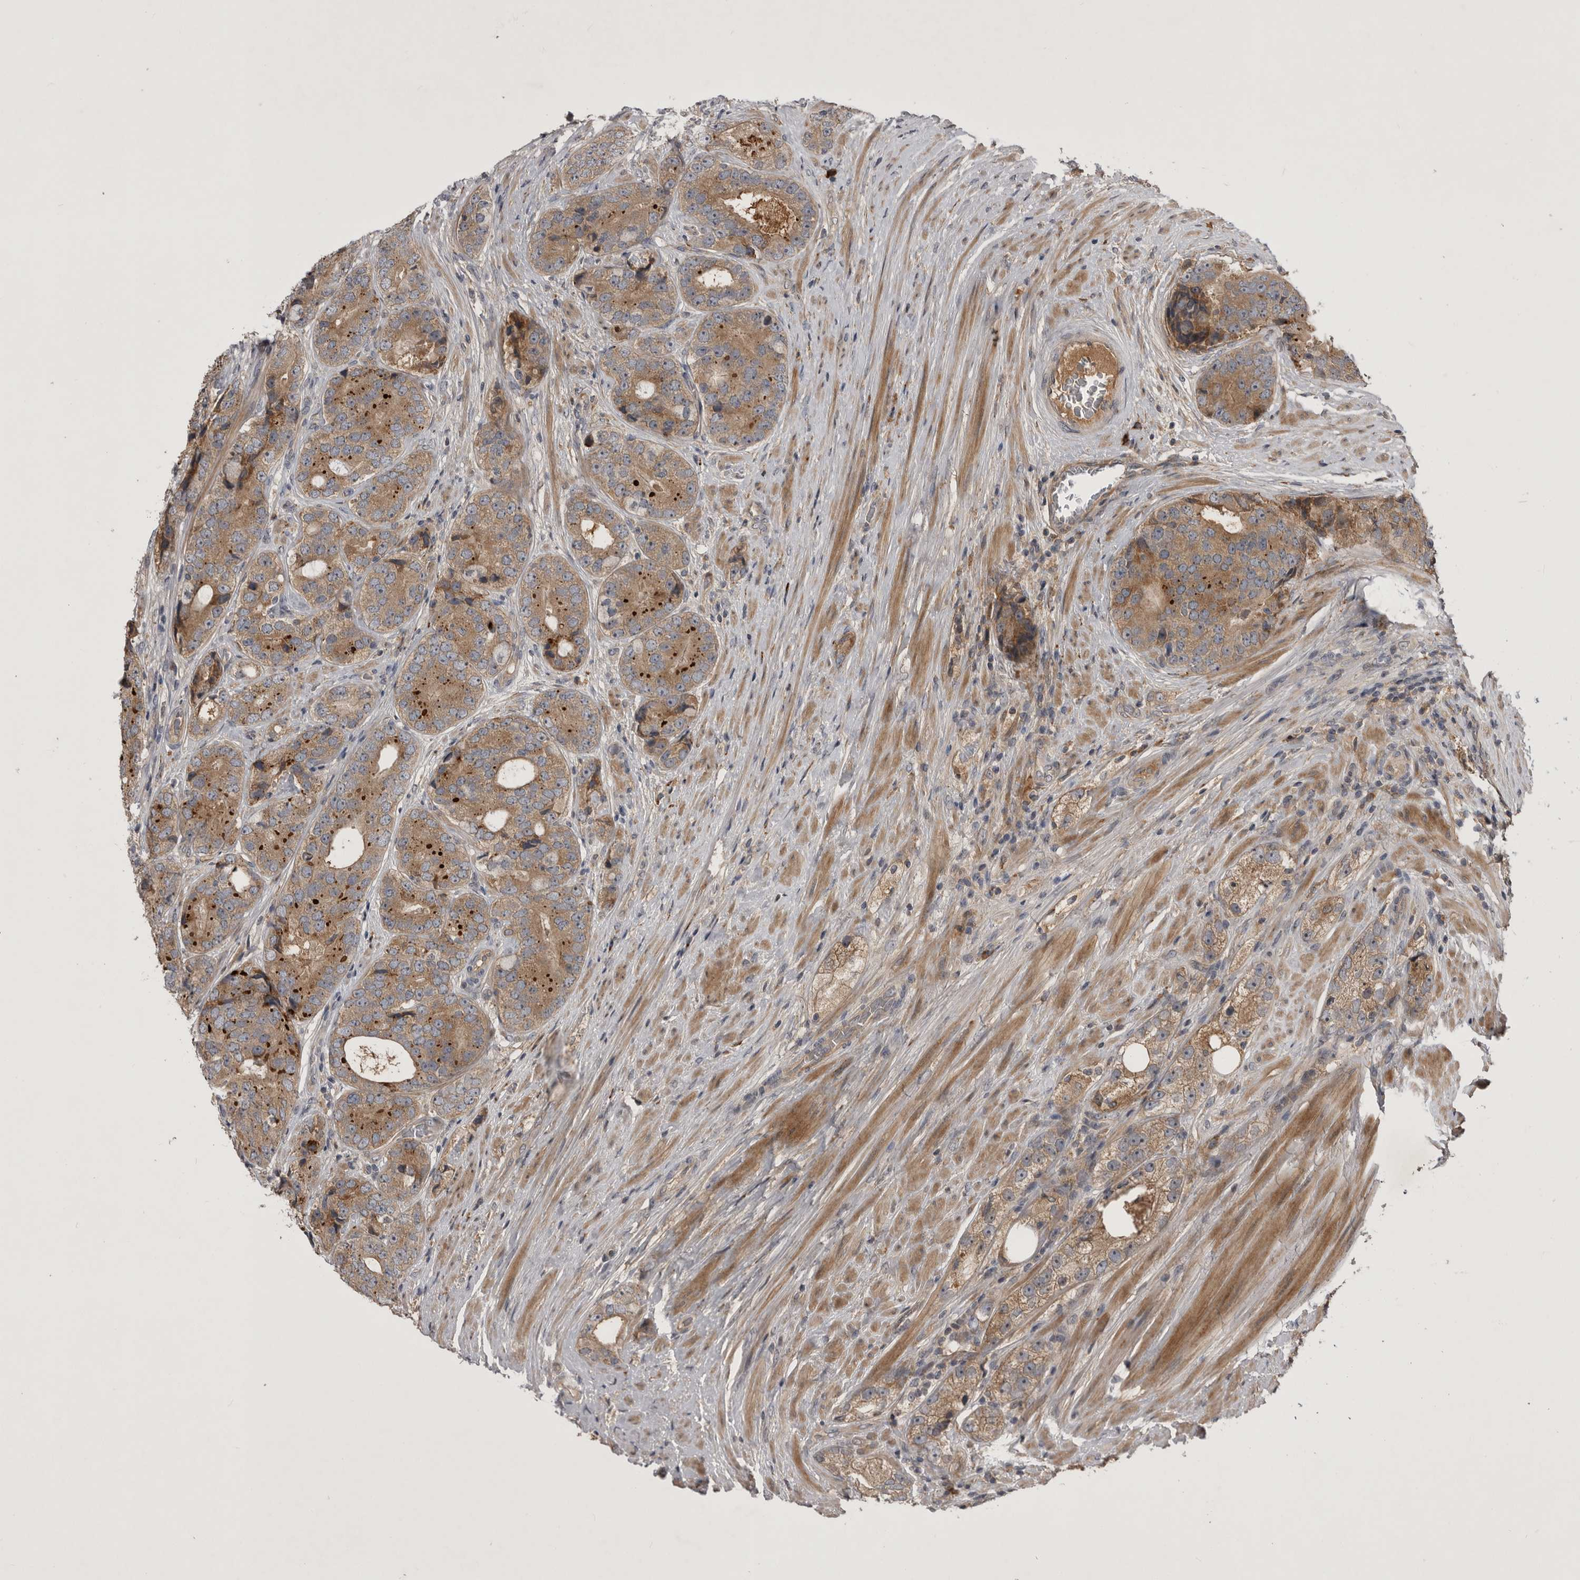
{"staining": {"intensity": "moderate", "quantity": ">75%", "location": "cytoplasmic/membranous"}, "tissue": "prostate cancer", "cell_type": "Tumor cells", "image_type": "cancer", "snomed": [{"axis": "morphology", "description": "Adenocarcinoma, High grade"}, {"axis": "topography", "description": "Prostate"}], "caption": "Adenocarcinoma (high-grade) (prostate) stained for a protein (brown) shows moderate cytoplasmic/membranous positive positivity in approximately >75% of tumor cells.", "gene": "RAB3GAP2", "patient": {"sex": "male", "age": 56}}